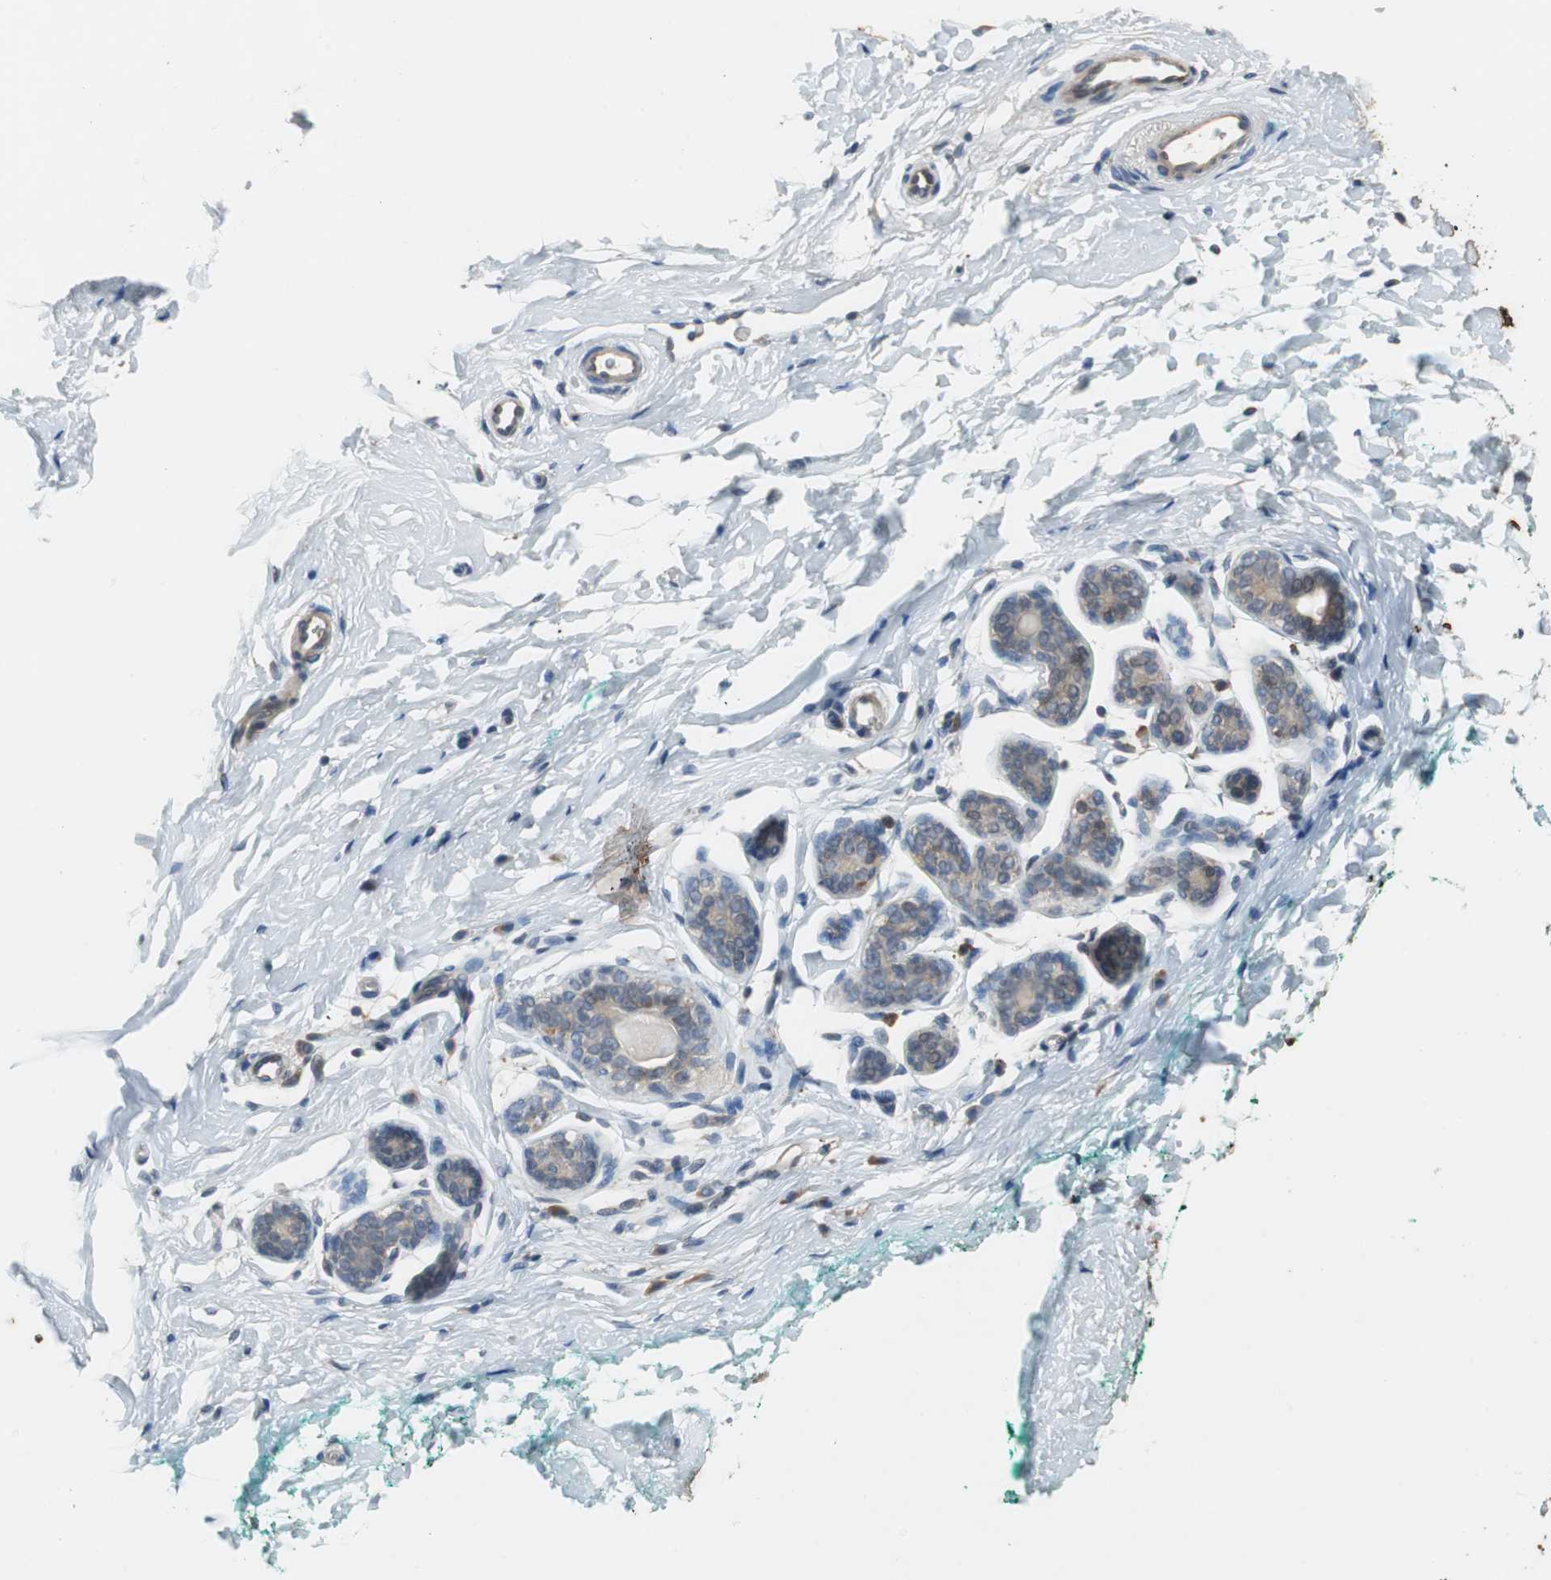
{"staining": {"intensity": "moderate", "quantity": ">75%", "location": "cytoplasmic/membranous"}, "tissue": "breast", "cell_type": "Adipocytes", "image_type": "normal", "snomed": [{"axis": "morphology", "description": "Normal tissue, NOS"}, {"axis": "topography", "description": "Breast"}], "caption": "Moderate cytoplasmic/membranous expression is seen in approximately >75% of adipocytes in normal breast. Immunohistochemistry (ihc) stains the protein of interest in brown and the nuclei are stained blue.", "gene": "PI4KB", "patient": {"sex": "female", "age": 52}}